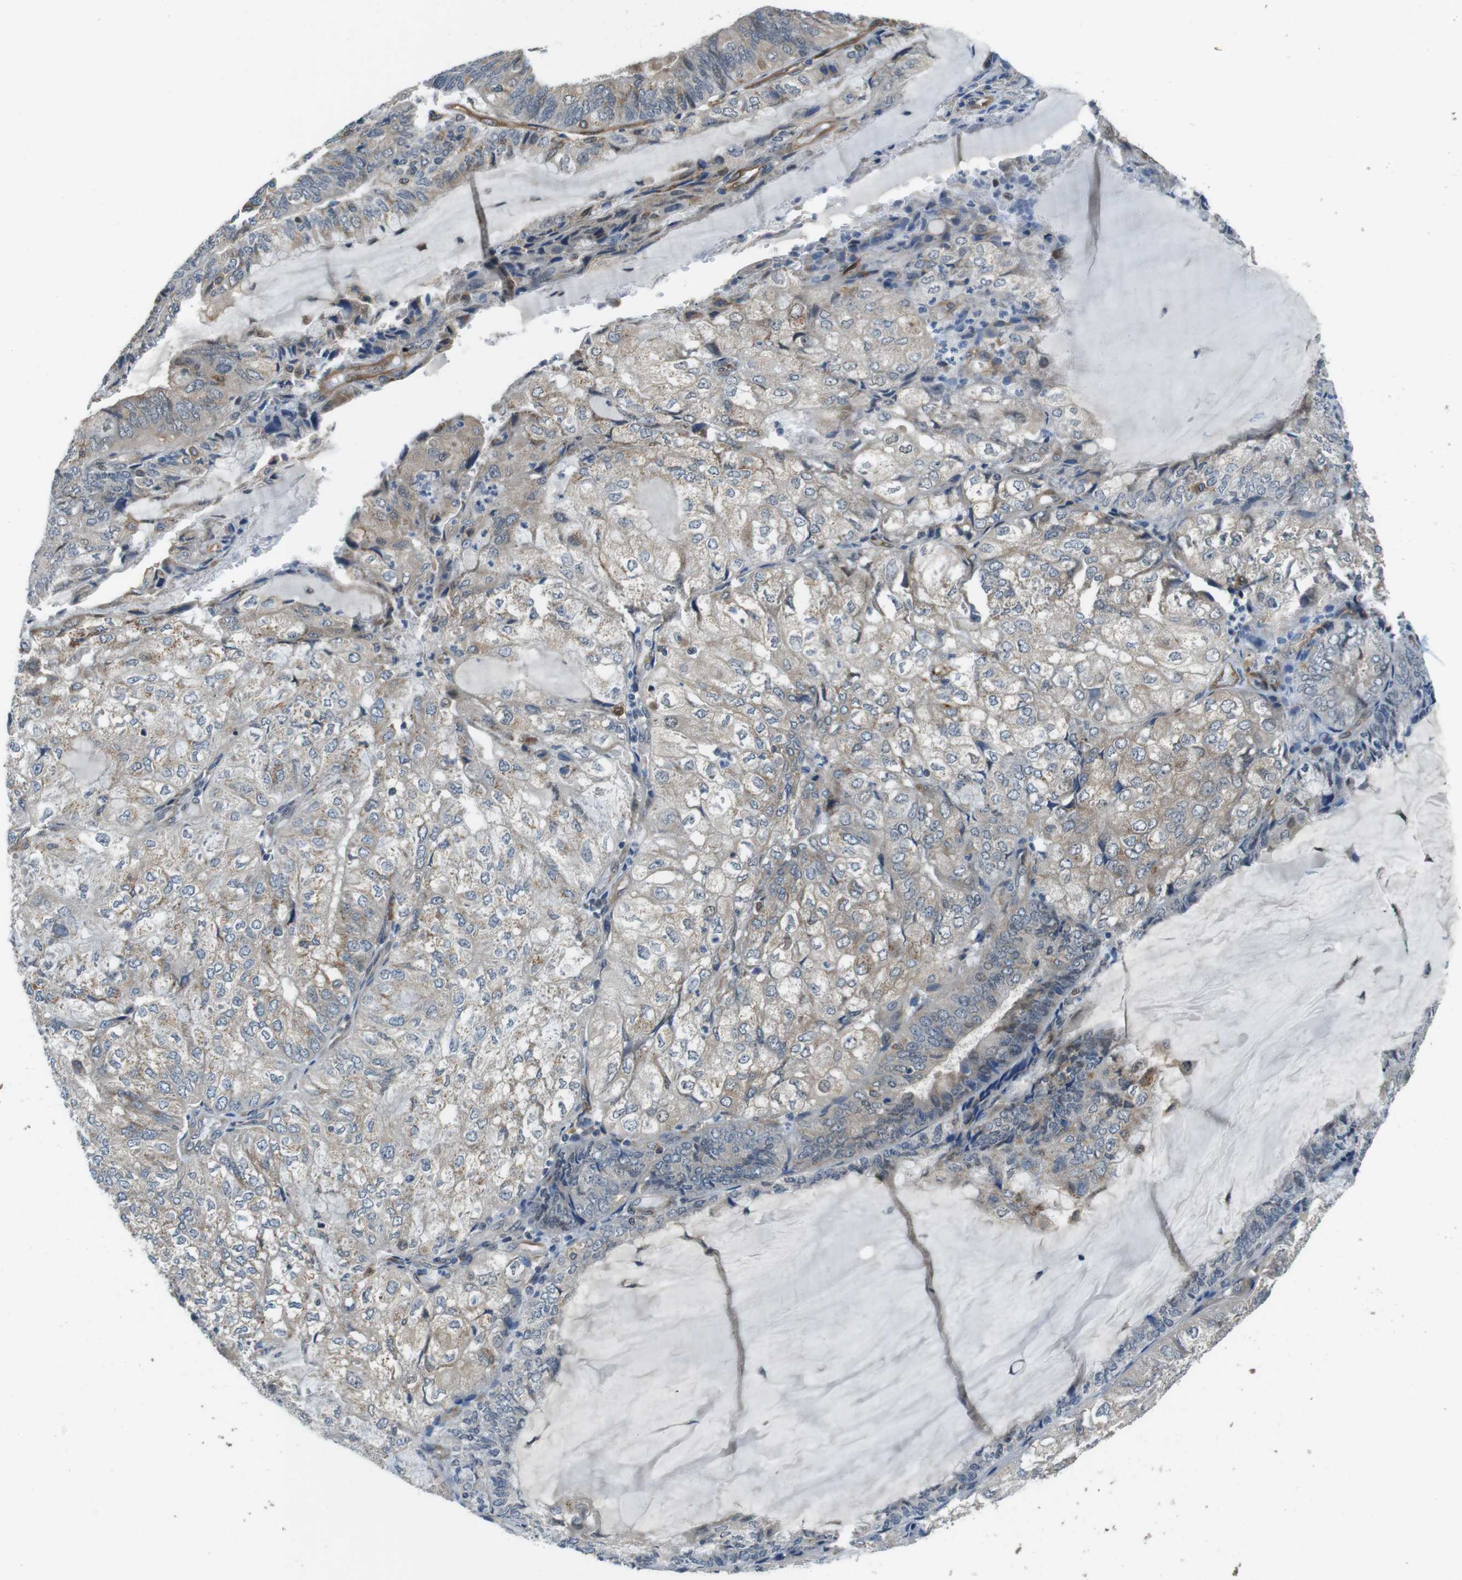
{"staining": {"intensity": "weak", "quantity": "<25%", "location": "cytoplasmic/membranous"}, "tissue": "endometrial cancer", "cell_type": "Tumor cells", "image_type": "cancer", "snomed": [{"axis": "morphology", "description": "Adenocarcinoma, NOS"}, {"axis": "topography", "description": "Endometrium"}], "caption": "Immunohistochemistry (IHC) photomicrograph of endometrial adenocarcinoma stained for a protein (brown), which exhibits no expression in tumor cells.", "gene": "PALD1", "patient": {"sex": "female", "age": 81}}